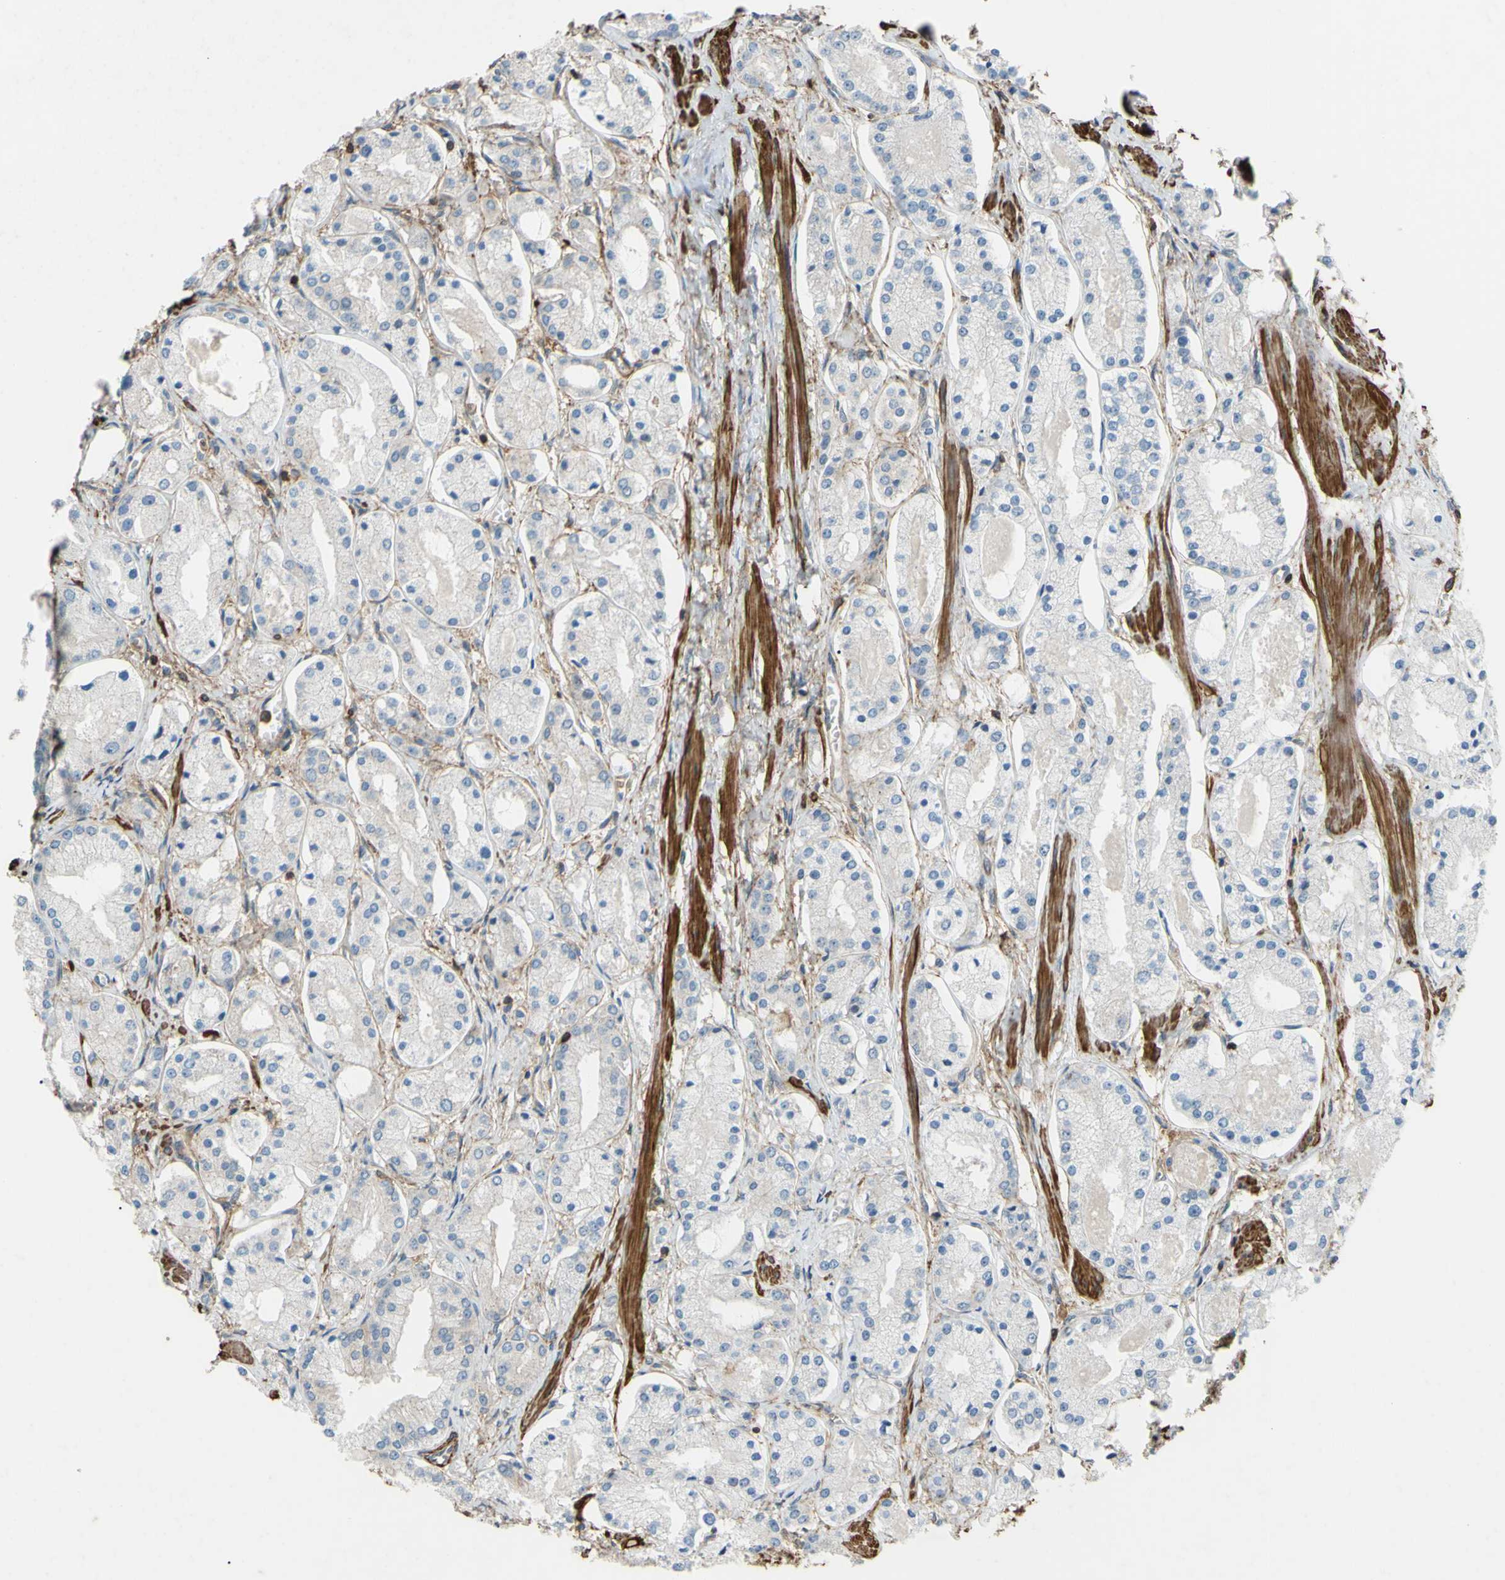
{"staining": {"intensity": "negative", "quantity": "none", "location": "none"}, "tissue": "prostate cancer", "cell_type": "Tumor cells", "image_type": "cancer", "snomed": [{"axis": "morphology", "description": "Adenocarcinoma, High grade"}, {"axis": "topography", "description": "Prostate"}], "caption": "Photomicrograph shows no protein positivity in tumor cells of adenocarcinoma (high-grade) (prostate) tissue.", "gene": "ADD3", "patient": {"sex": "male", "age": 66}}